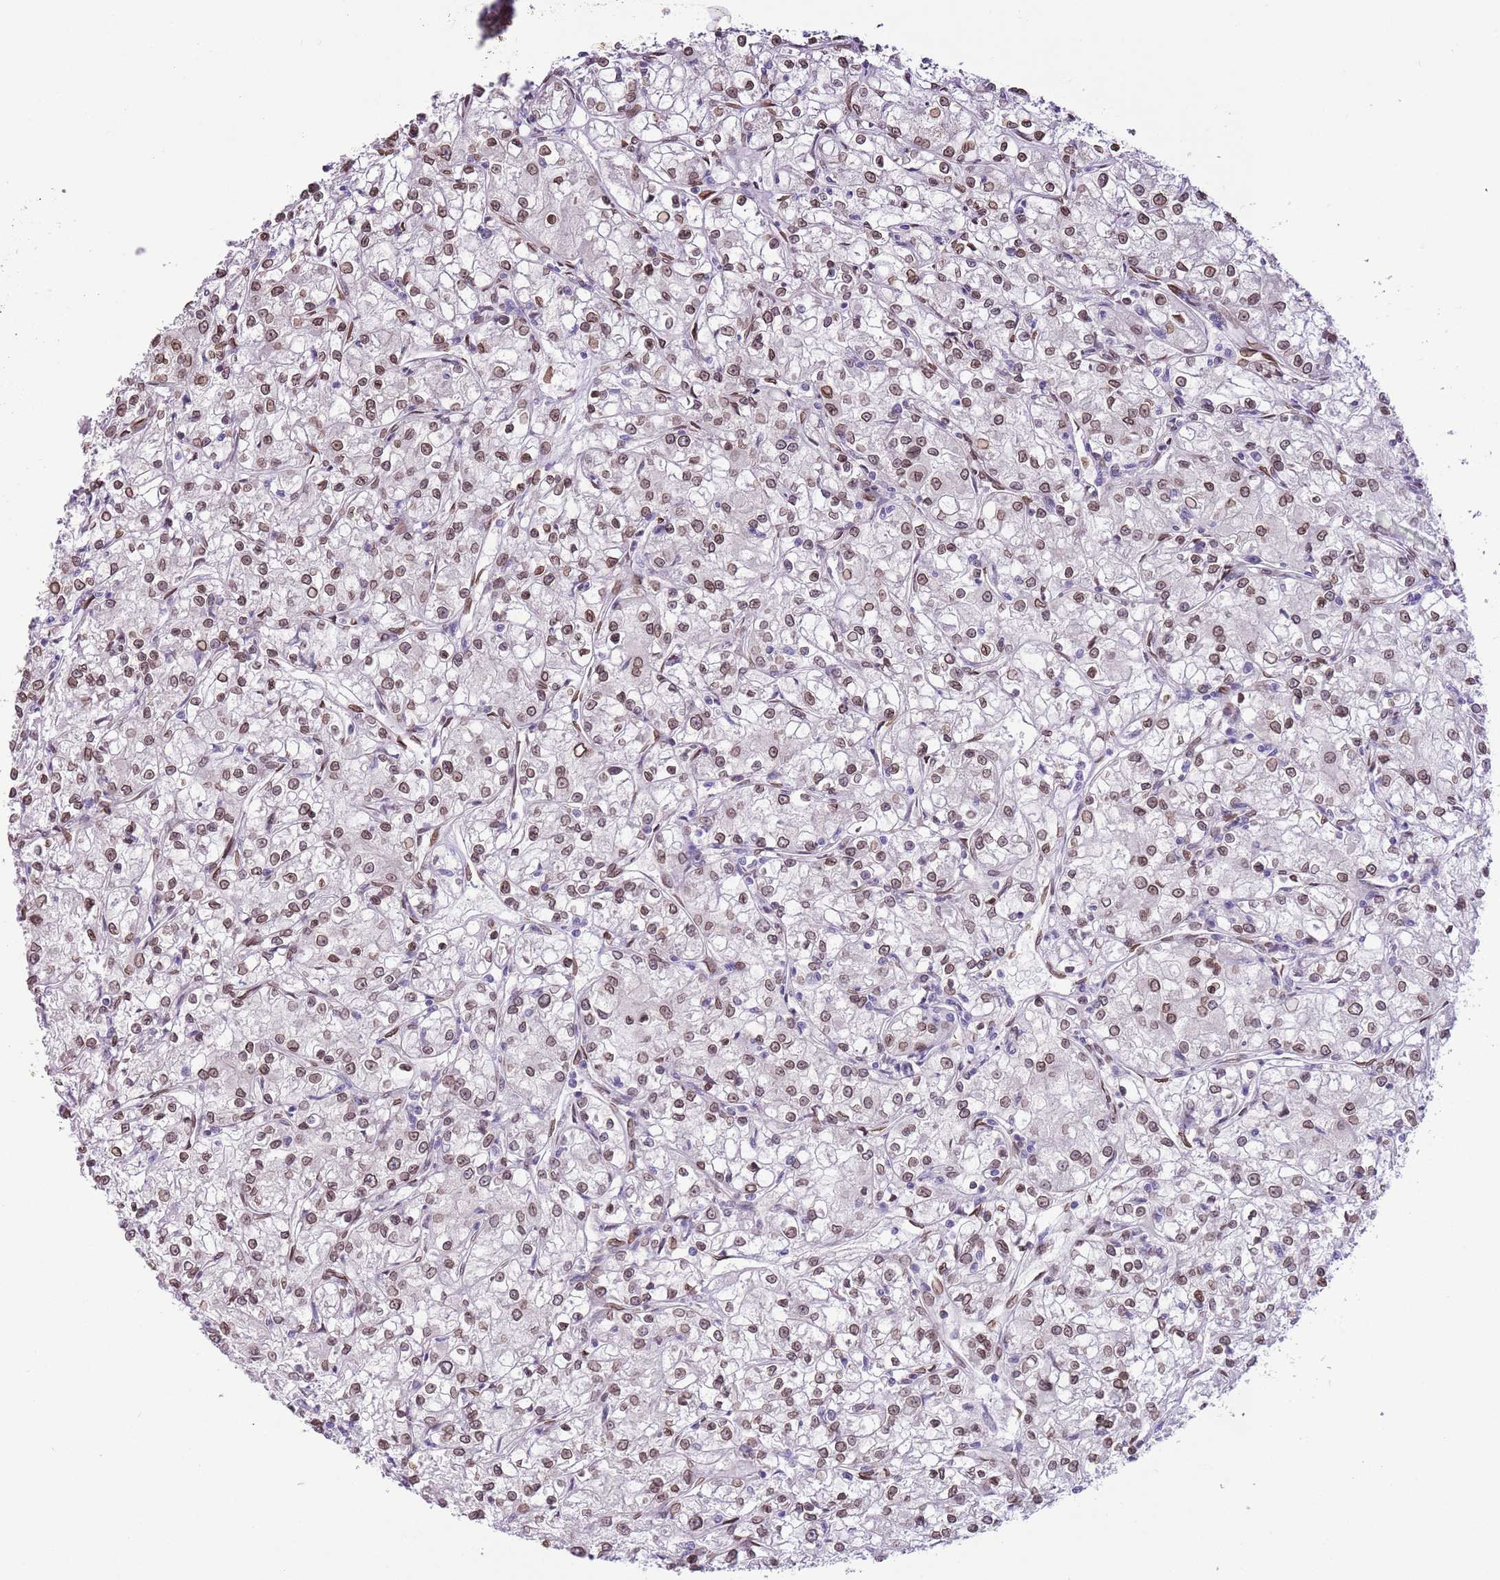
{"staining": {"intensity": "moderate", "quantity": ">75%", "location": "cytoplasmic/membranous,nuclear"}, "tissue": "renal cancer", "cell_type": "Tumor cells", "image_type": "cancer", "snomed": [{"axis": "morphology", "description": "Adenocarcinoma, NOS"}, {"axis": "topography", "description": "Kidney"}], "caption": "High-power microscopy captured an immunohistochemistry image of renal adenocarcinoma, revealing moderate cytoplasmic/membranous and nuclear expression in about >75% of tumor cells.", "gene": "ZGLP1", "patient": {"sex": "female", "age": 59}}